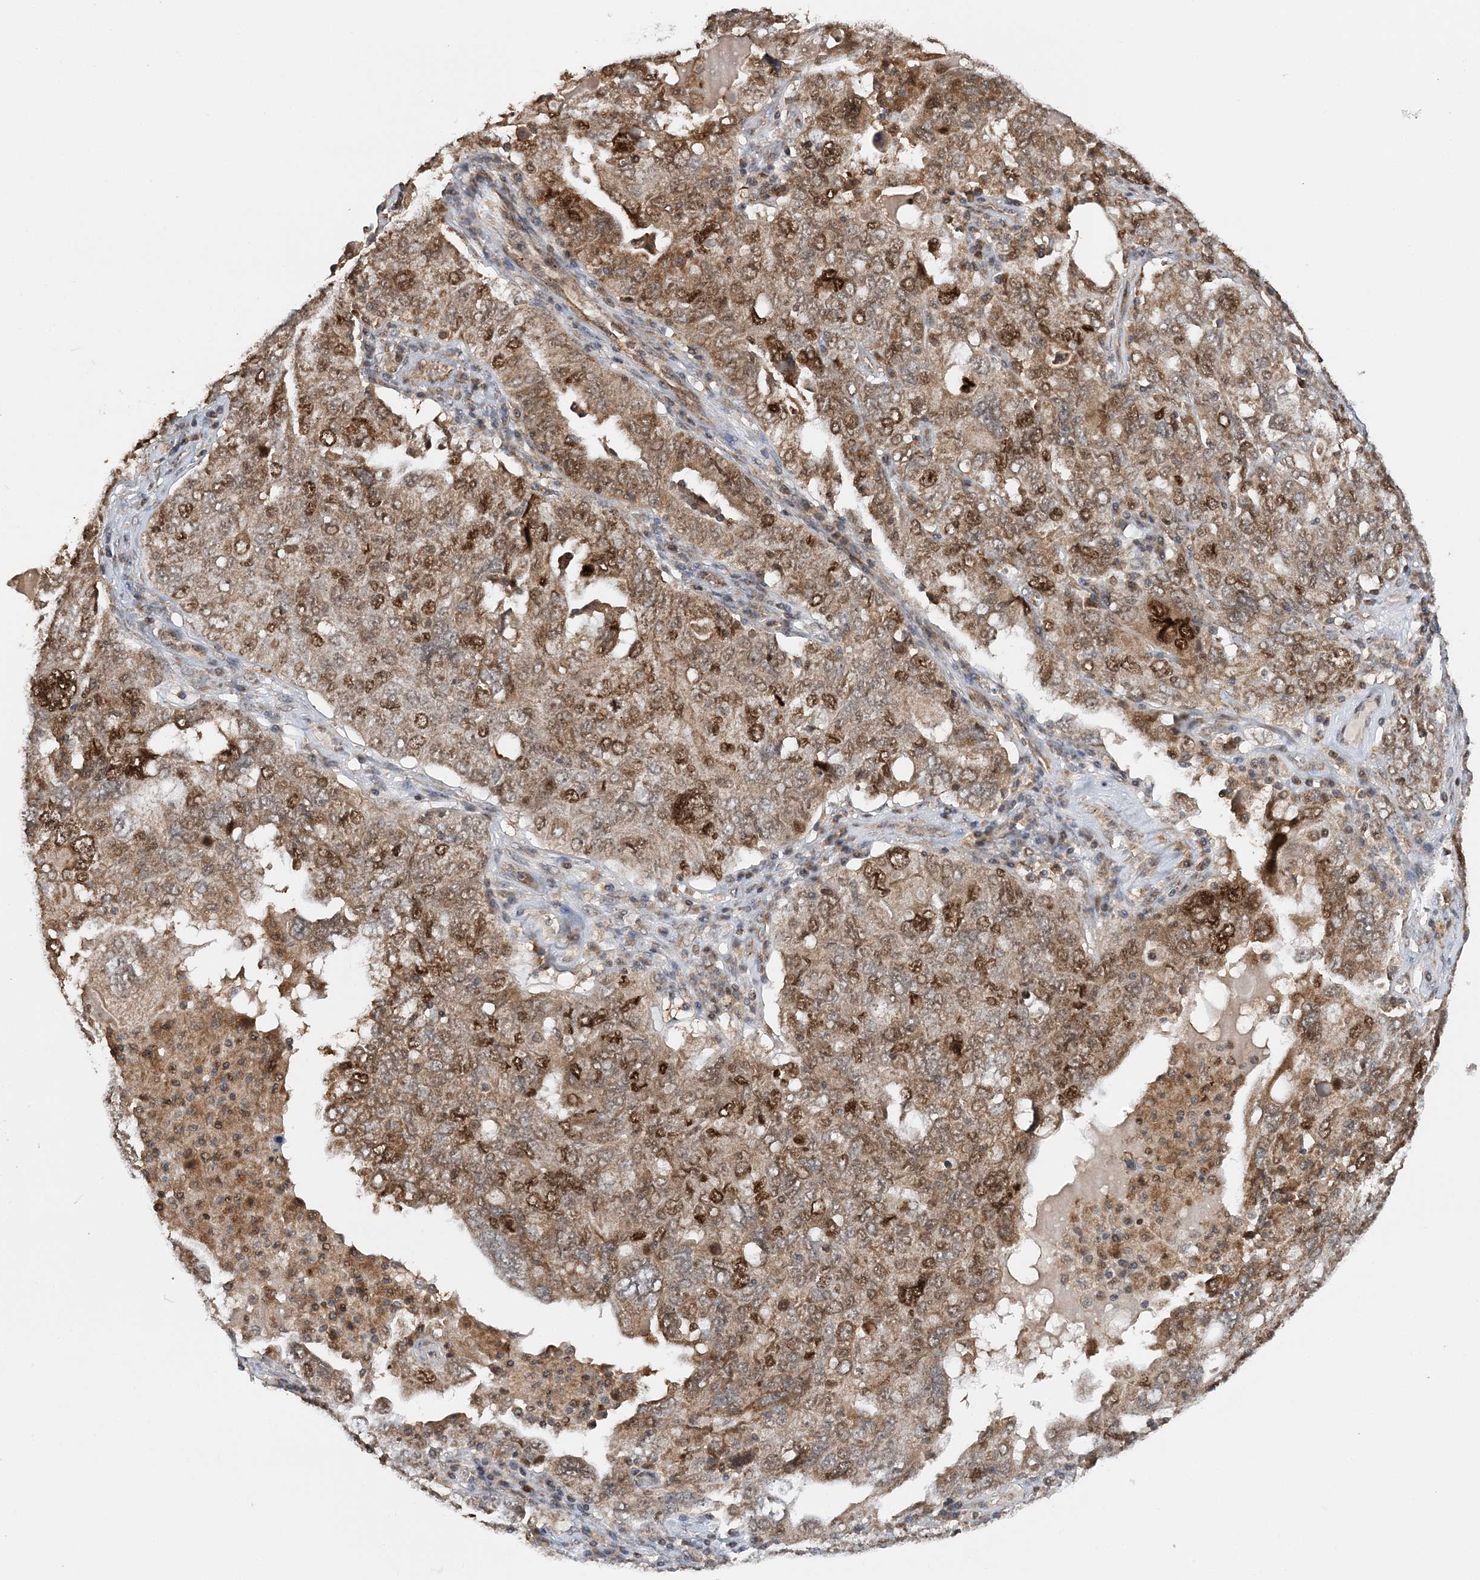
{"staining": {"intensity": "moderate", "quantity": ">75%", "location": "cytoplasmic/membranous,nuclear"}, "tissue": "ovarian cancer", "cell_type": "Tumor cells", "image_type": "cancer", "snomed": [{"axis": "morphology", "description": "Carcinoma, endometroid"}, {"axis": "topography", "description": "Ovary"}], "caption": "Immunohistochemistry (IHC) micrograph of ovarian cancer (endometroid carcinoma) stained for a protein (brown), which demonstrates medium levels of moderate cytoplasmic/membranous and nuclear positivity in approximately >75% of tumor cells.", "gene": "KIF4A", "patient": {"sex": "female", "age": 62}}